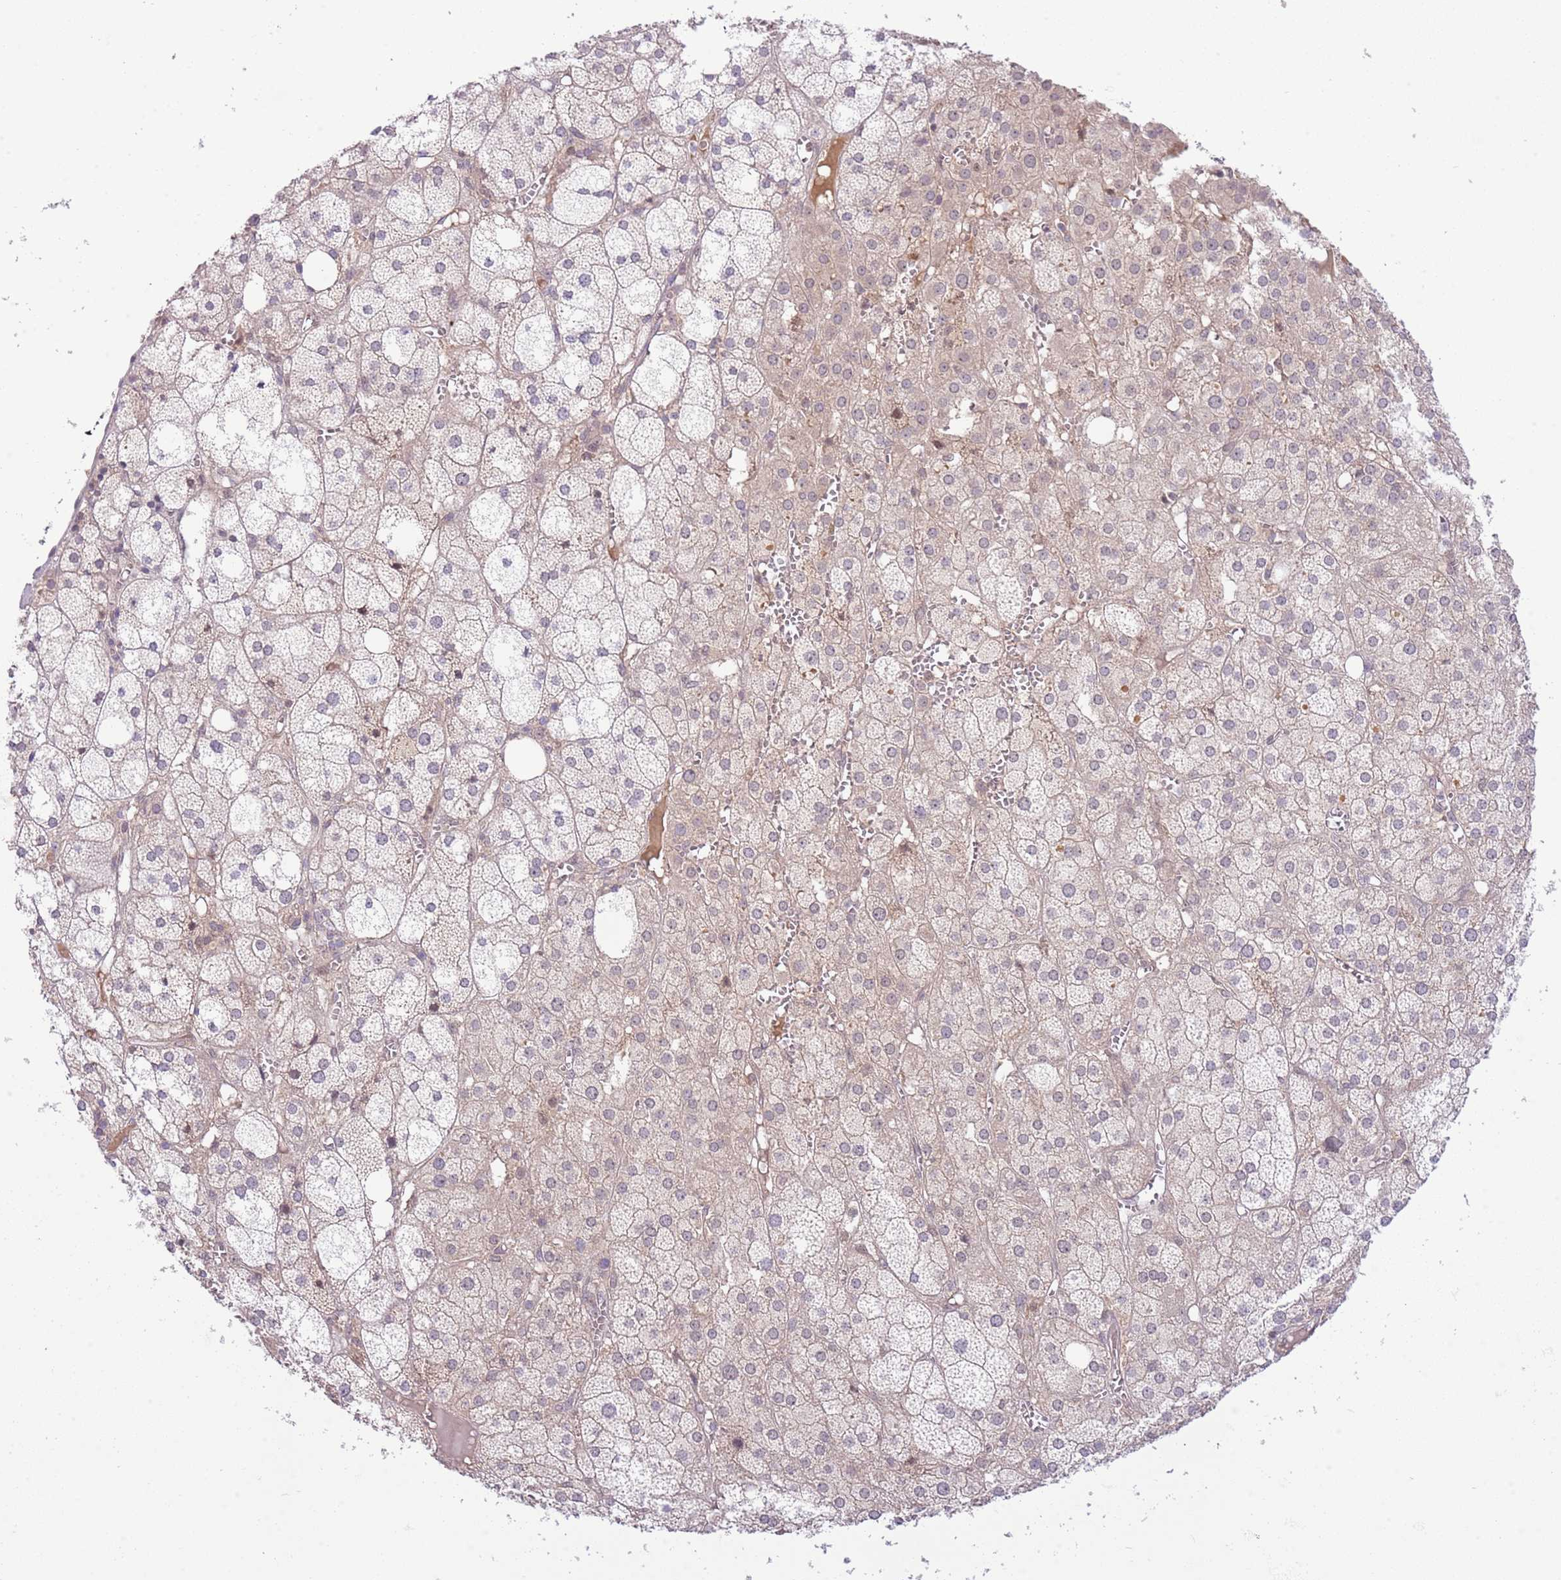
{"staining": {"intensity": "negative", "quantity": "none", "location": "none"}, "tissue": "adrenal gland", "cell_type": "Glandular cells", "image_type": "normal", "snomed": [{"axis": "morphology", "description": "Normal tissue, NOS"}, {"axis": "topography", "description": "Adrenal gland"}], "caption": "Immunohistochemistry micrograph of benign adrenal gland: human adrenal gland stained with DAB shows no significant protein expression in glandular cells.", "gene": "CHD1", "patient": {"sex": "female", "age": 61}}